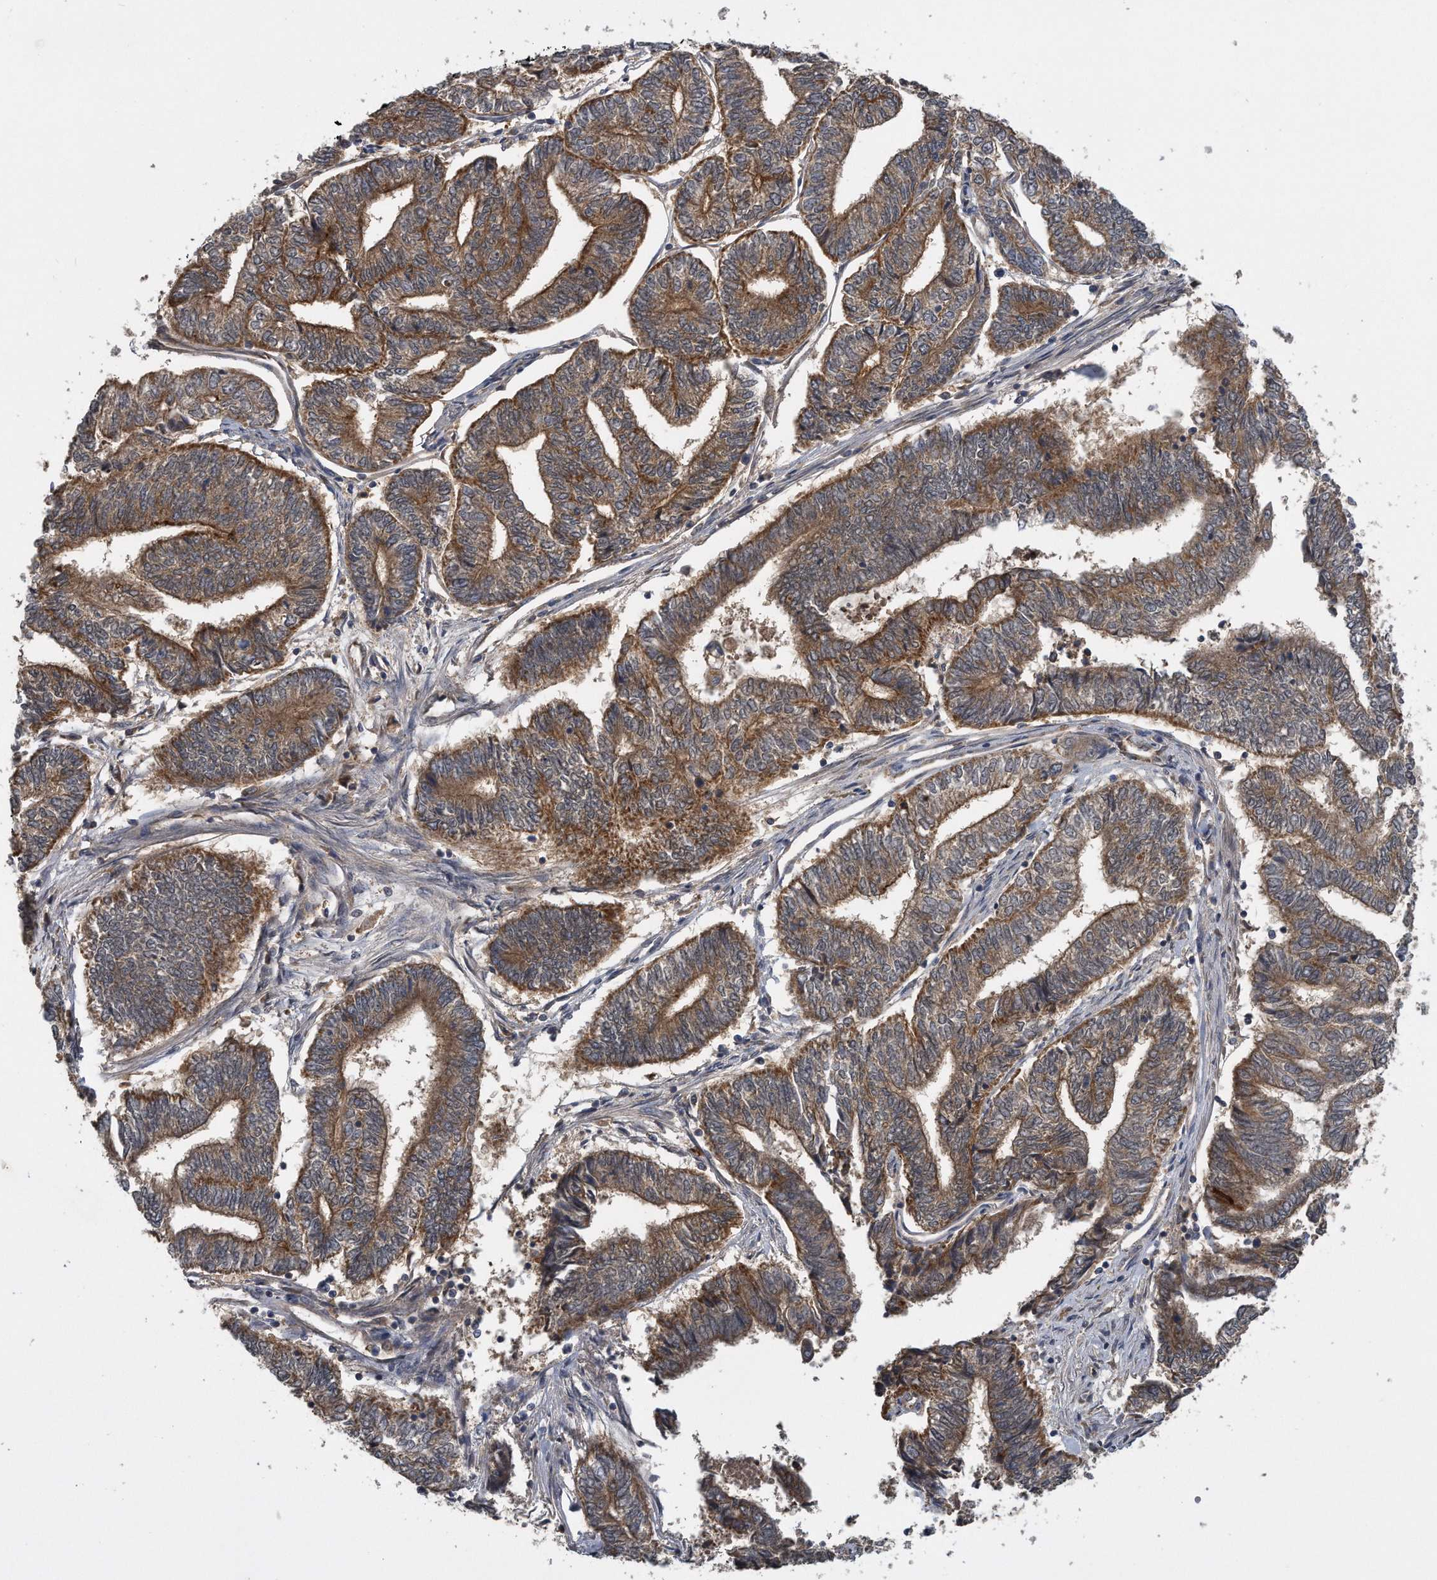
{"staining": {"intensity": "strong", "quantity": ">75%", "location": "cytoplasmic/membranous"}, "tissue": "endometrial cancer", "cell_type": "Tumor cells", "image_type": "cancer", "snomed": [{"axis": "morphology", "description": "Adenocarcinoma, NOS"}, {"axis": "topography", "description": "Uterus"}, {"axis": "topography", "description": "Endometrium"}], "caption": "Immunohistochemical staining of adenocarcinoma (endometrial) displays strong cytoplasmic/membranous protein expression in approximately >75% of tumor cells.", "gene": "ALPK2", "patient": {"sex": "female", "age": 70}}